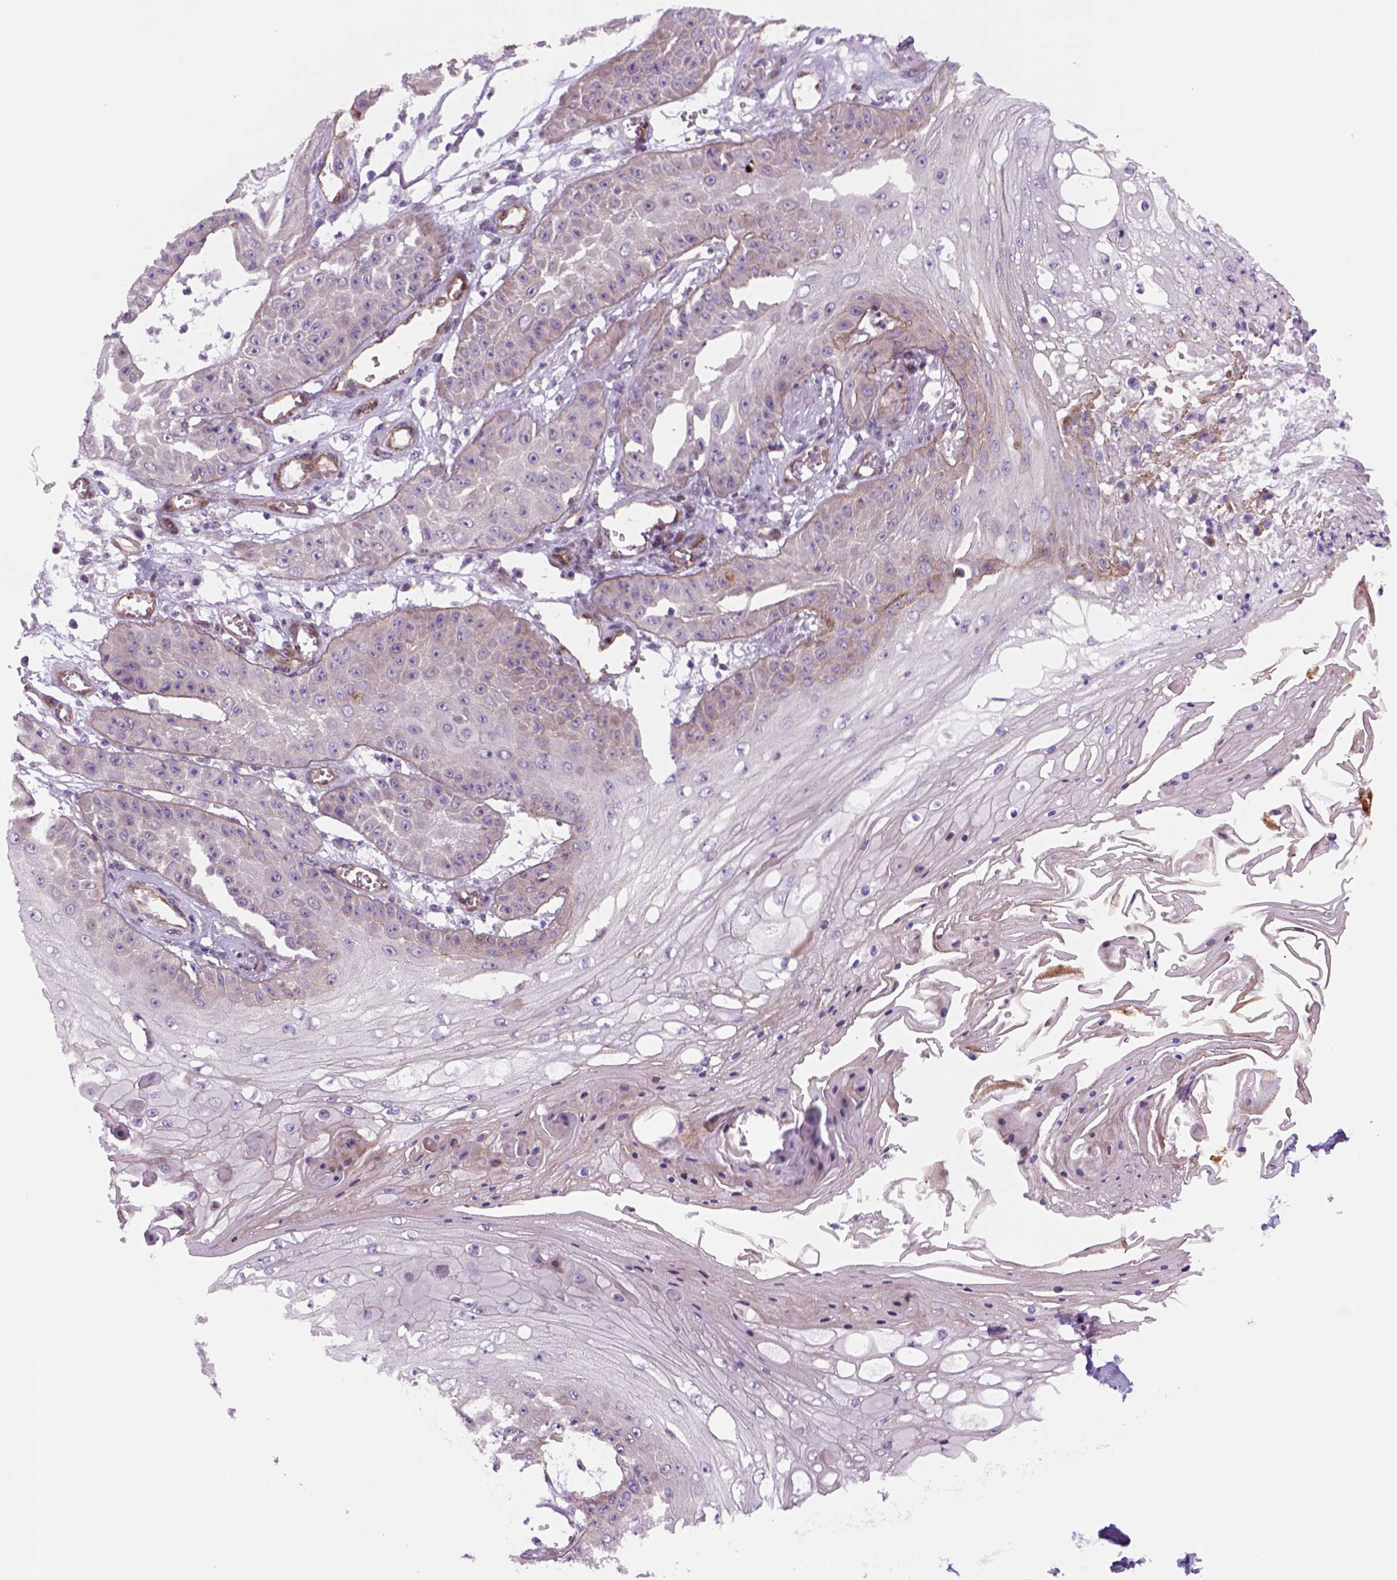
{"staining": {"intensity": "negative", "quantity": "none", "location": "none"}, "tissue": "skin cancer", "cell_type": "Tumor cells", "image_type": "cancer", "snomed": [{"axis": "morphology", "description": "Squamous cell carcinoma, NOS"}, {"axis": "topography", "description": "Skin"}], "caption": "High magnification brightfield microscopy of skin squamous cell carcinoma stained with DAB (brown) and counterstained with hematoxylin (blue): tumor cells show no significant expression.", "gene": "VSTM5", "patient": {"sex": "male", "age": 70}}